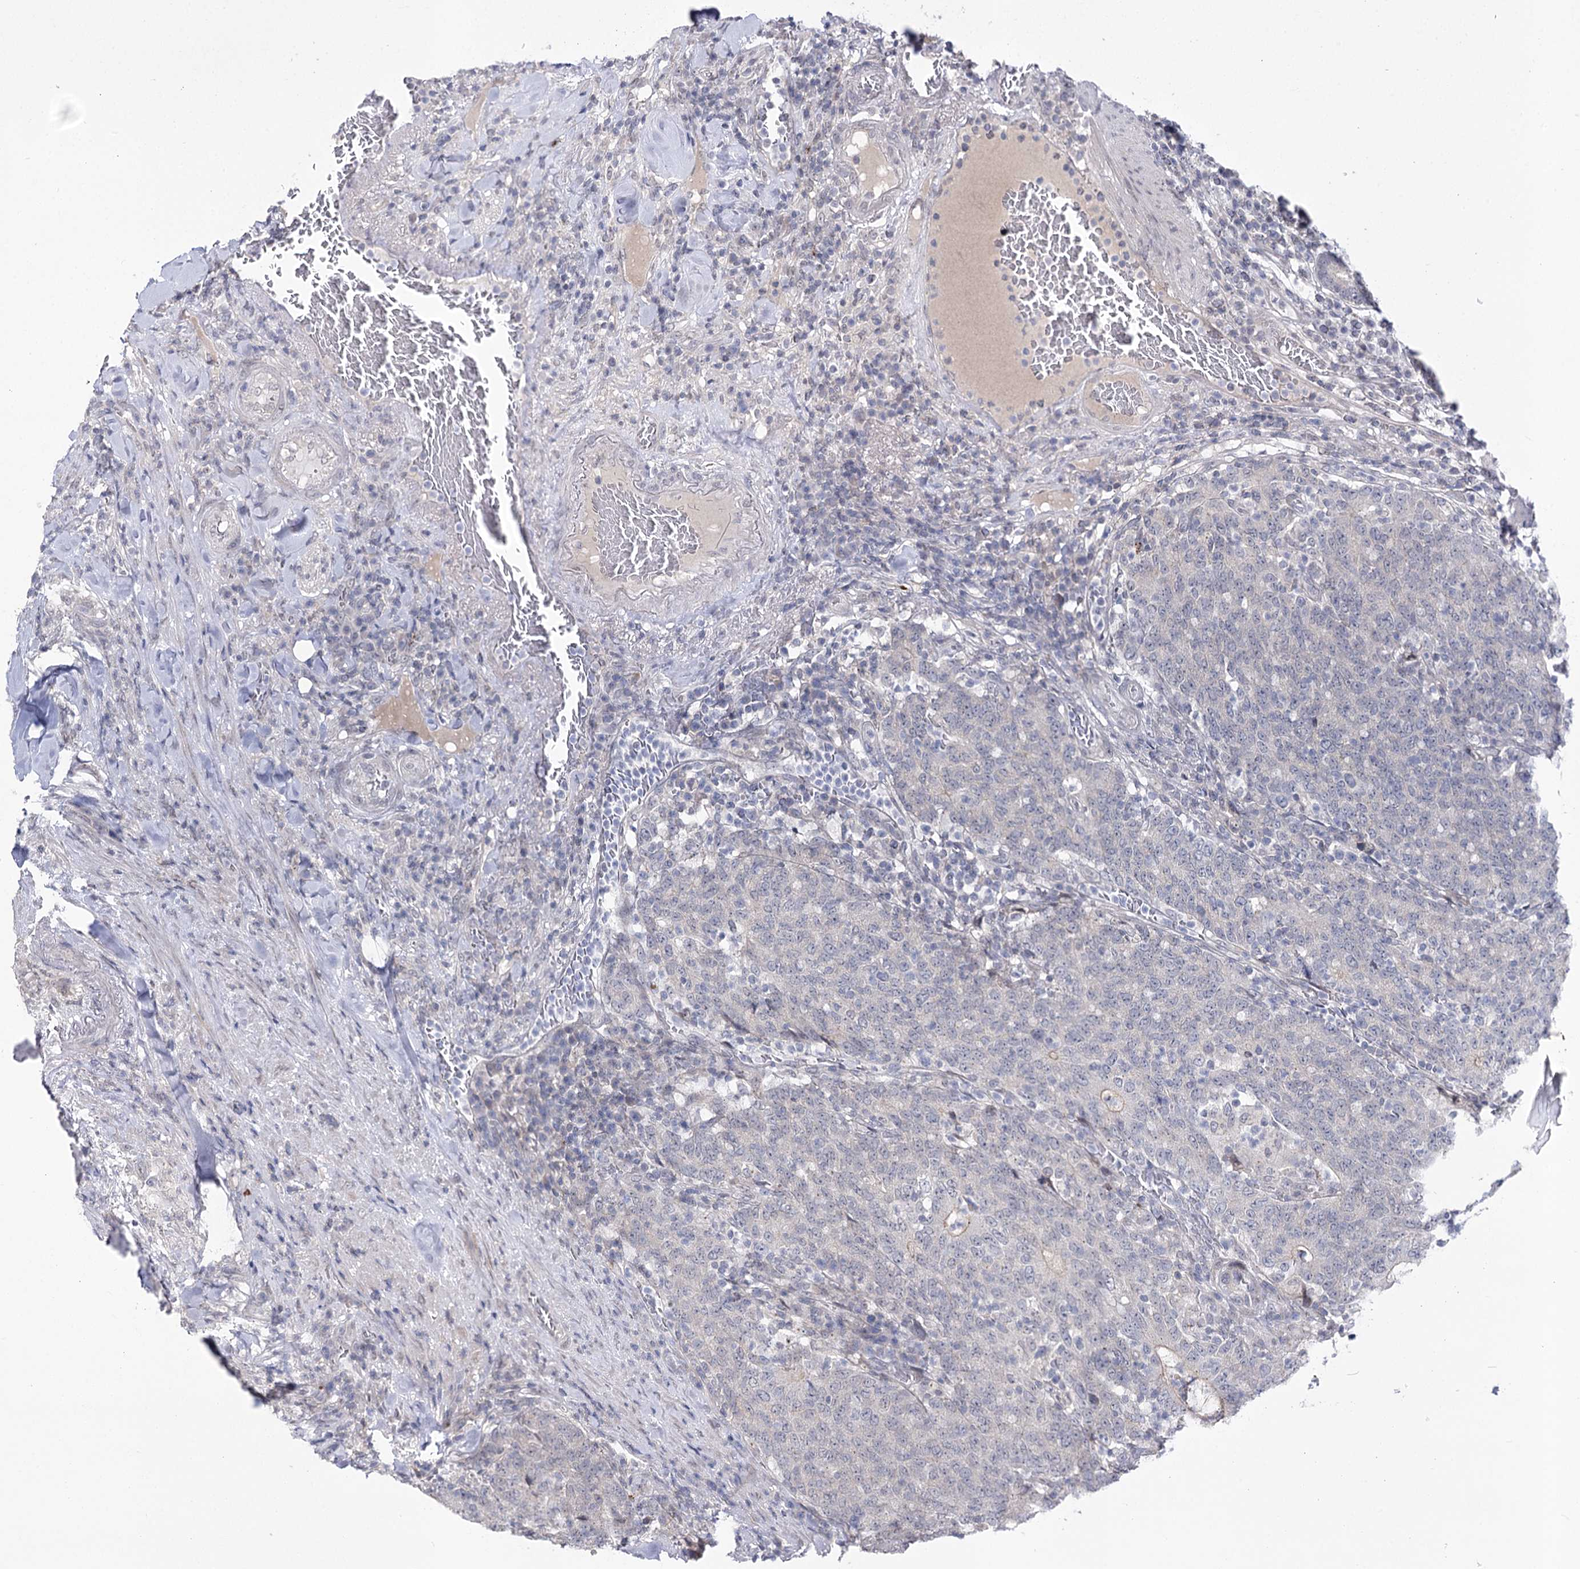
{"staining": {"intensity": "weak", "quantity": "<25%", "location": "cytoplasmic/membranous"}, "tissue": "colorectal cancer", "cell_type": "Tumor cells", "image_type": "cancer", "snomed": [{"axis": "morphology", "description": "Normal tissue, NOS"}, {"axis": "morphology", "description": "Adenocarcinoma, NOS"}, {"axis": "topography", "description": "Colon"}], "caption": "Colorectal cancer stained for a protein using immunohistochemistry shows no expression tumor cells.", "gene": "ATP10B", "patient": {"sex": "female", "age": 75}}